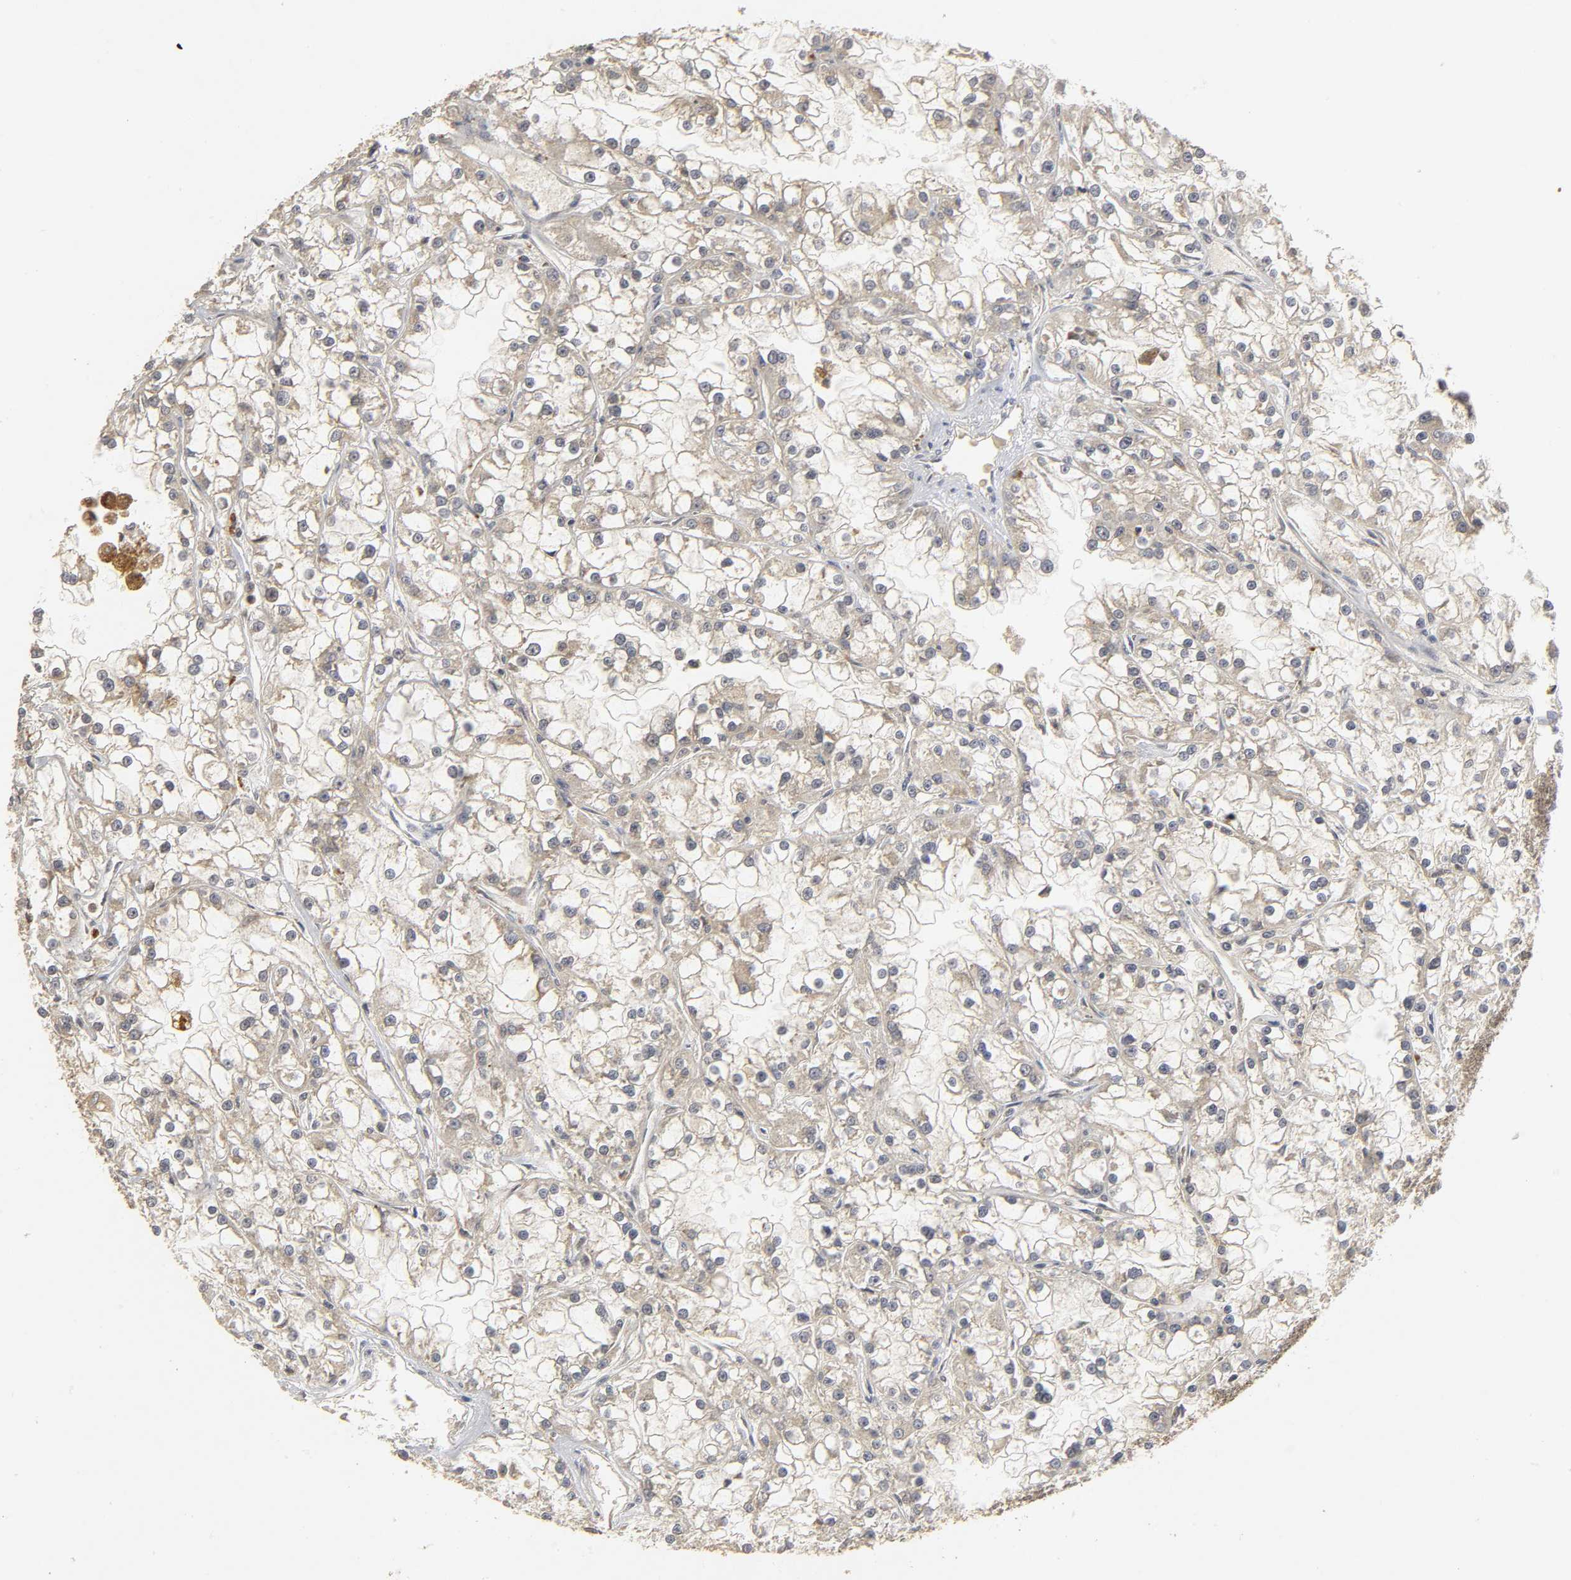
{"staining": {"intensity": "weak", "quantity": "25%-75%", "location": "cytoplasmic/membranous"}, "tissue": "renal cancer", "cell_type": "Tumor cells", "image_type": "cancer", "snomed": [{"axis": "morphology", "description": "Adenocarcinoma, NOS"}, {"axis": "topography", "description": "Kidney"}], "caption": "Adenocarcinoma (renal) stained with immunohistochemistry (IHC) shows weak cytoplasmic/membranous expression in about 25%-75% of tumor cells.", "gene": "TRAF6", "patient": {"sex": "female", "age": 52}}